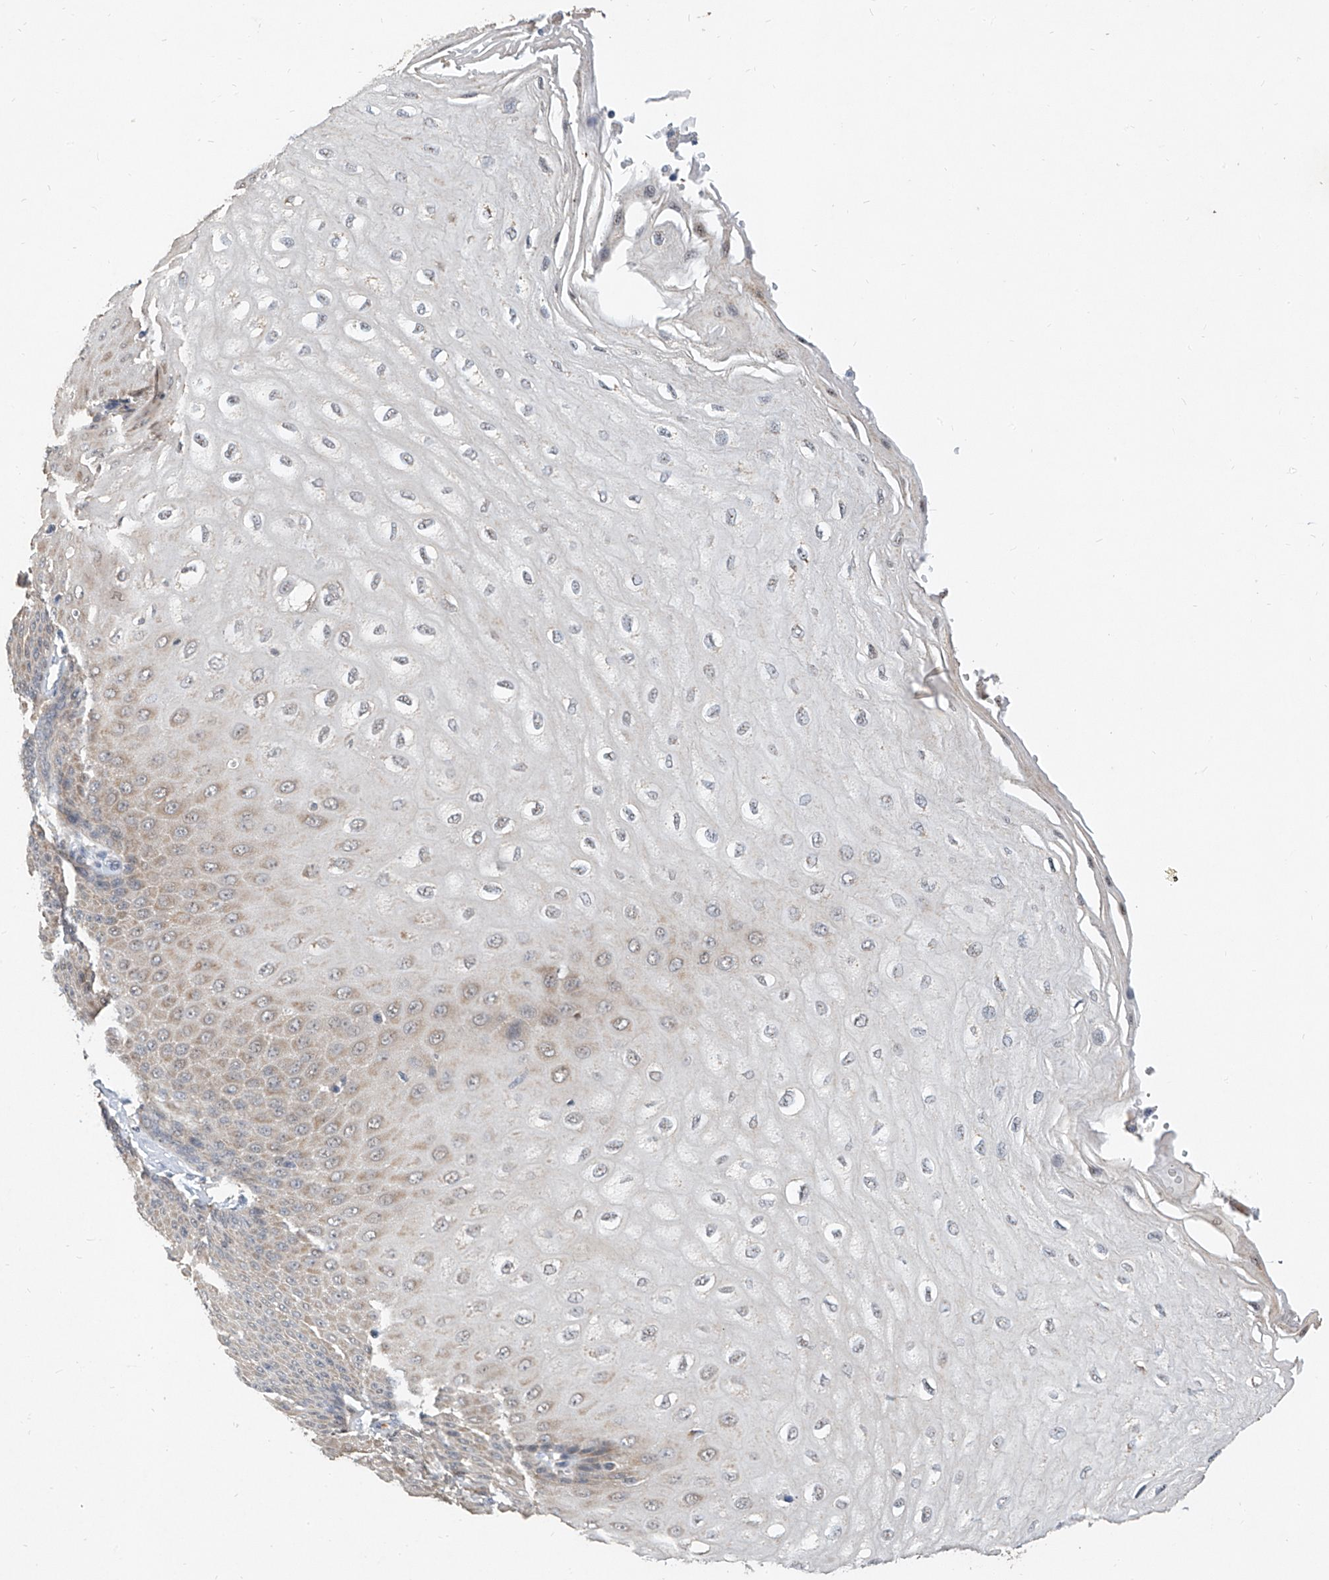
{"staining": {"intensity": "weak", "quantity": "25%-75%", "location": "cytoplasmic/membranous"}, "tissue": "esophagus", "cell_type": "Squamous epithelial cells", "image_type": "normal", "snomed": [{"axis": "morphology", "description": "Normal tissue, NOS"}, {"axis": "topography", "description": "Esophagus"}], "caption": "High-power microscopy captured an immunohistochemistry (IHC) histopathology image of unremarkable esophagus, revealing weak cytoplasmic/membranous positivity in approximately 25%-75% of squamous epithelial cells. The staining was performed using DAB, with brown indicating positive protein expression. Nuclei are stained blue with hematoxylin.", "gene": "MFSD4B", "patient": {"sex": "male", "age": 60}}